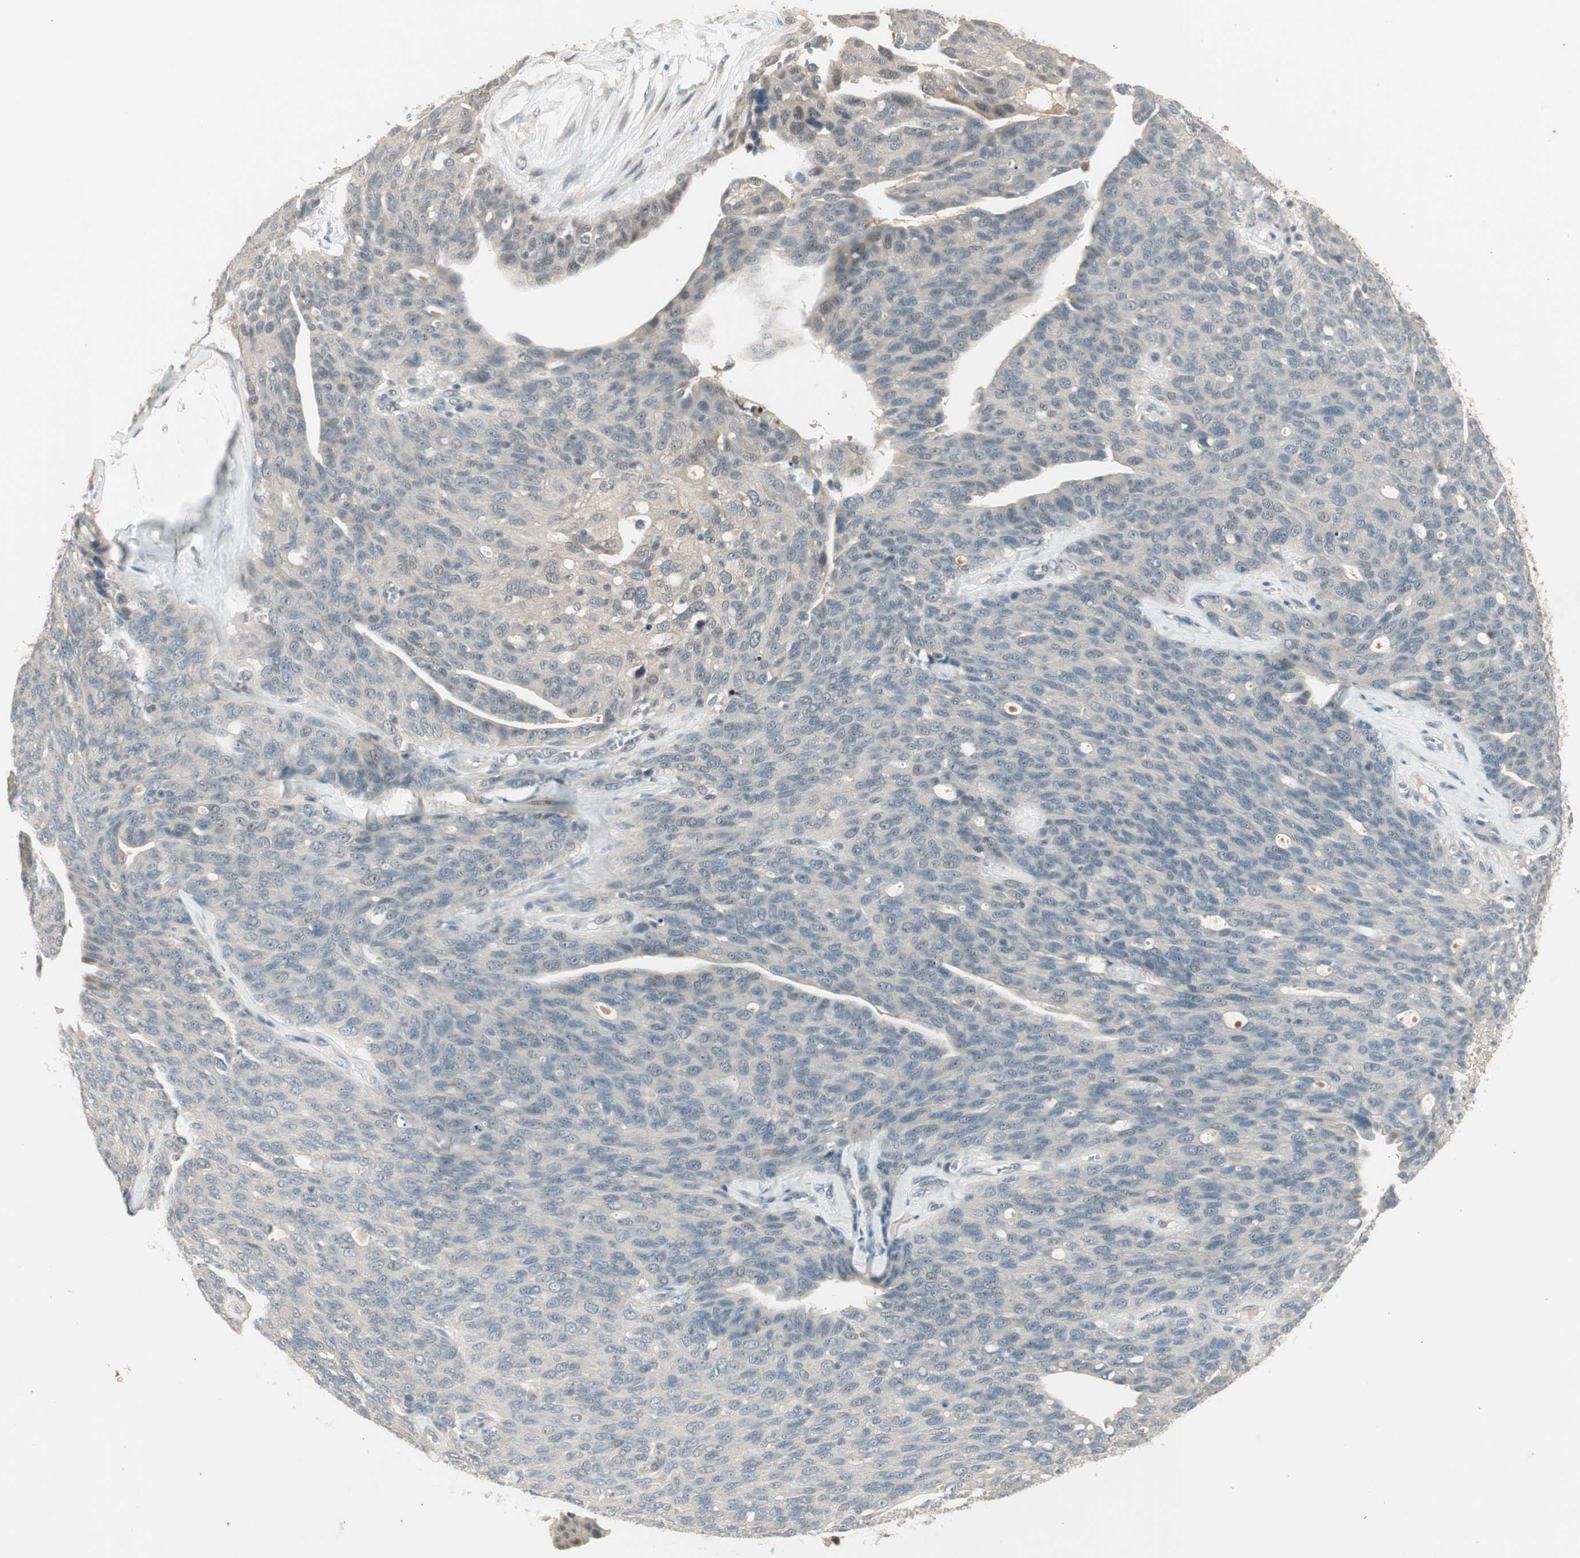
{"staining": {"intensity": "negative", "quantity": "none", "location": "none"}, "tissue": "ovarian cancer", "cell_type": "Tumor cells", "image_type": "cancer", "snomed": [{"axis": "morphology", "description": "Carcinoma, endometroid"}, {"axis": "topography", "description": "Ovary"}], "caption": "The IHC micrograph has no significant expression in tumor cells of ovarian cancer (endometroid carcinoma) tissue.", "gene": "RNGTT", "patient": {"sex": "female", "age": 60}}